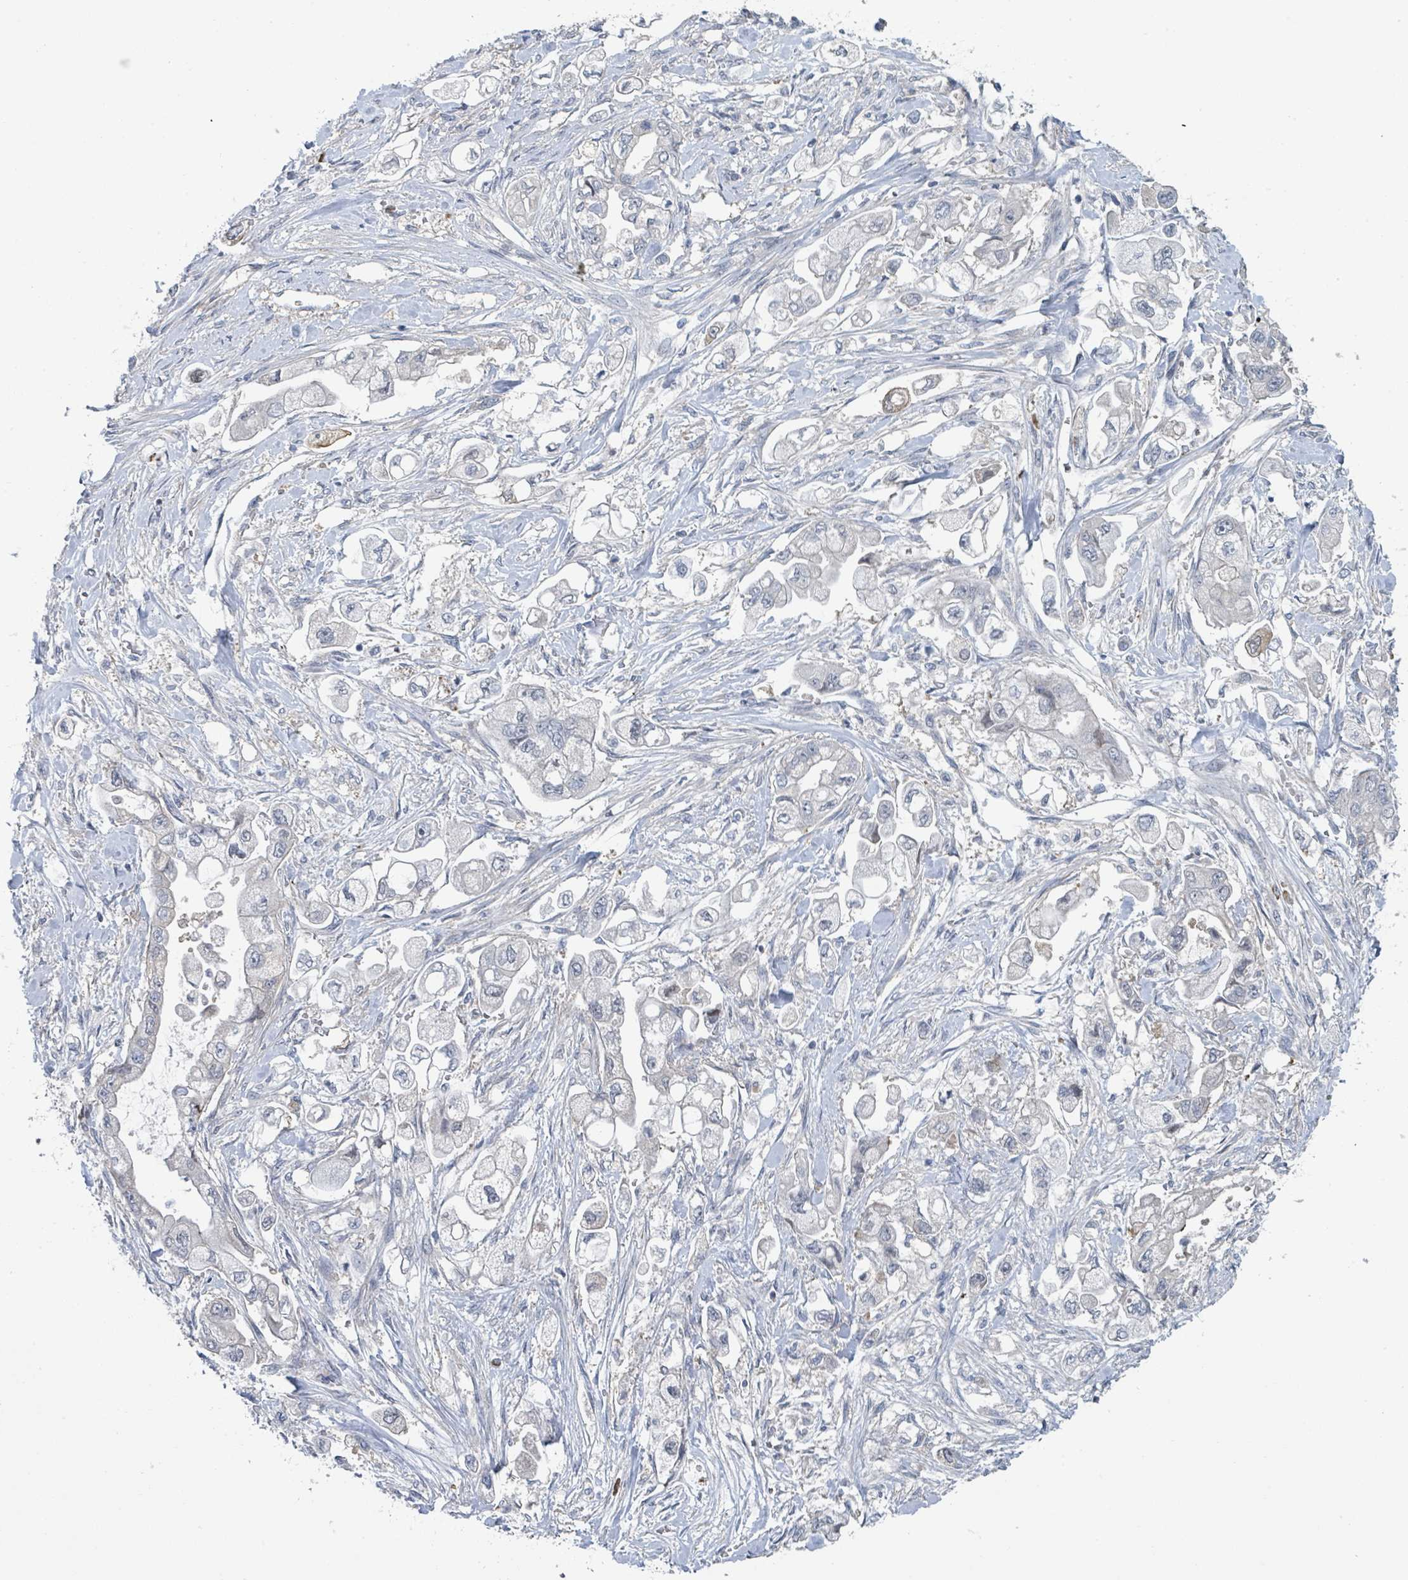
{"staining": {"intensity": "negative", "quantity": "none", "location": "none"}, "tissue": "stomach cancer", "cell_type": "Tumor cells", "image_type": "cancer", "snomed": [{"axis": "morphology", "description": "Adenocarcinoma, NOS"}, {"axis": "topography", "description": "Stomach"}], "caption": "High magnification brightfield microscopy of stomach adenocarcinoma stained with DAB (brown) and counterstained with hematoxylin (blue): tumor cells show no significant staining. (DAB (3,3'-diaminobenzidine) immunohistochemistry (IHC), high magnification).", "gene": "ANKRD55", "patient": {"sex": "male", "age": 62}}